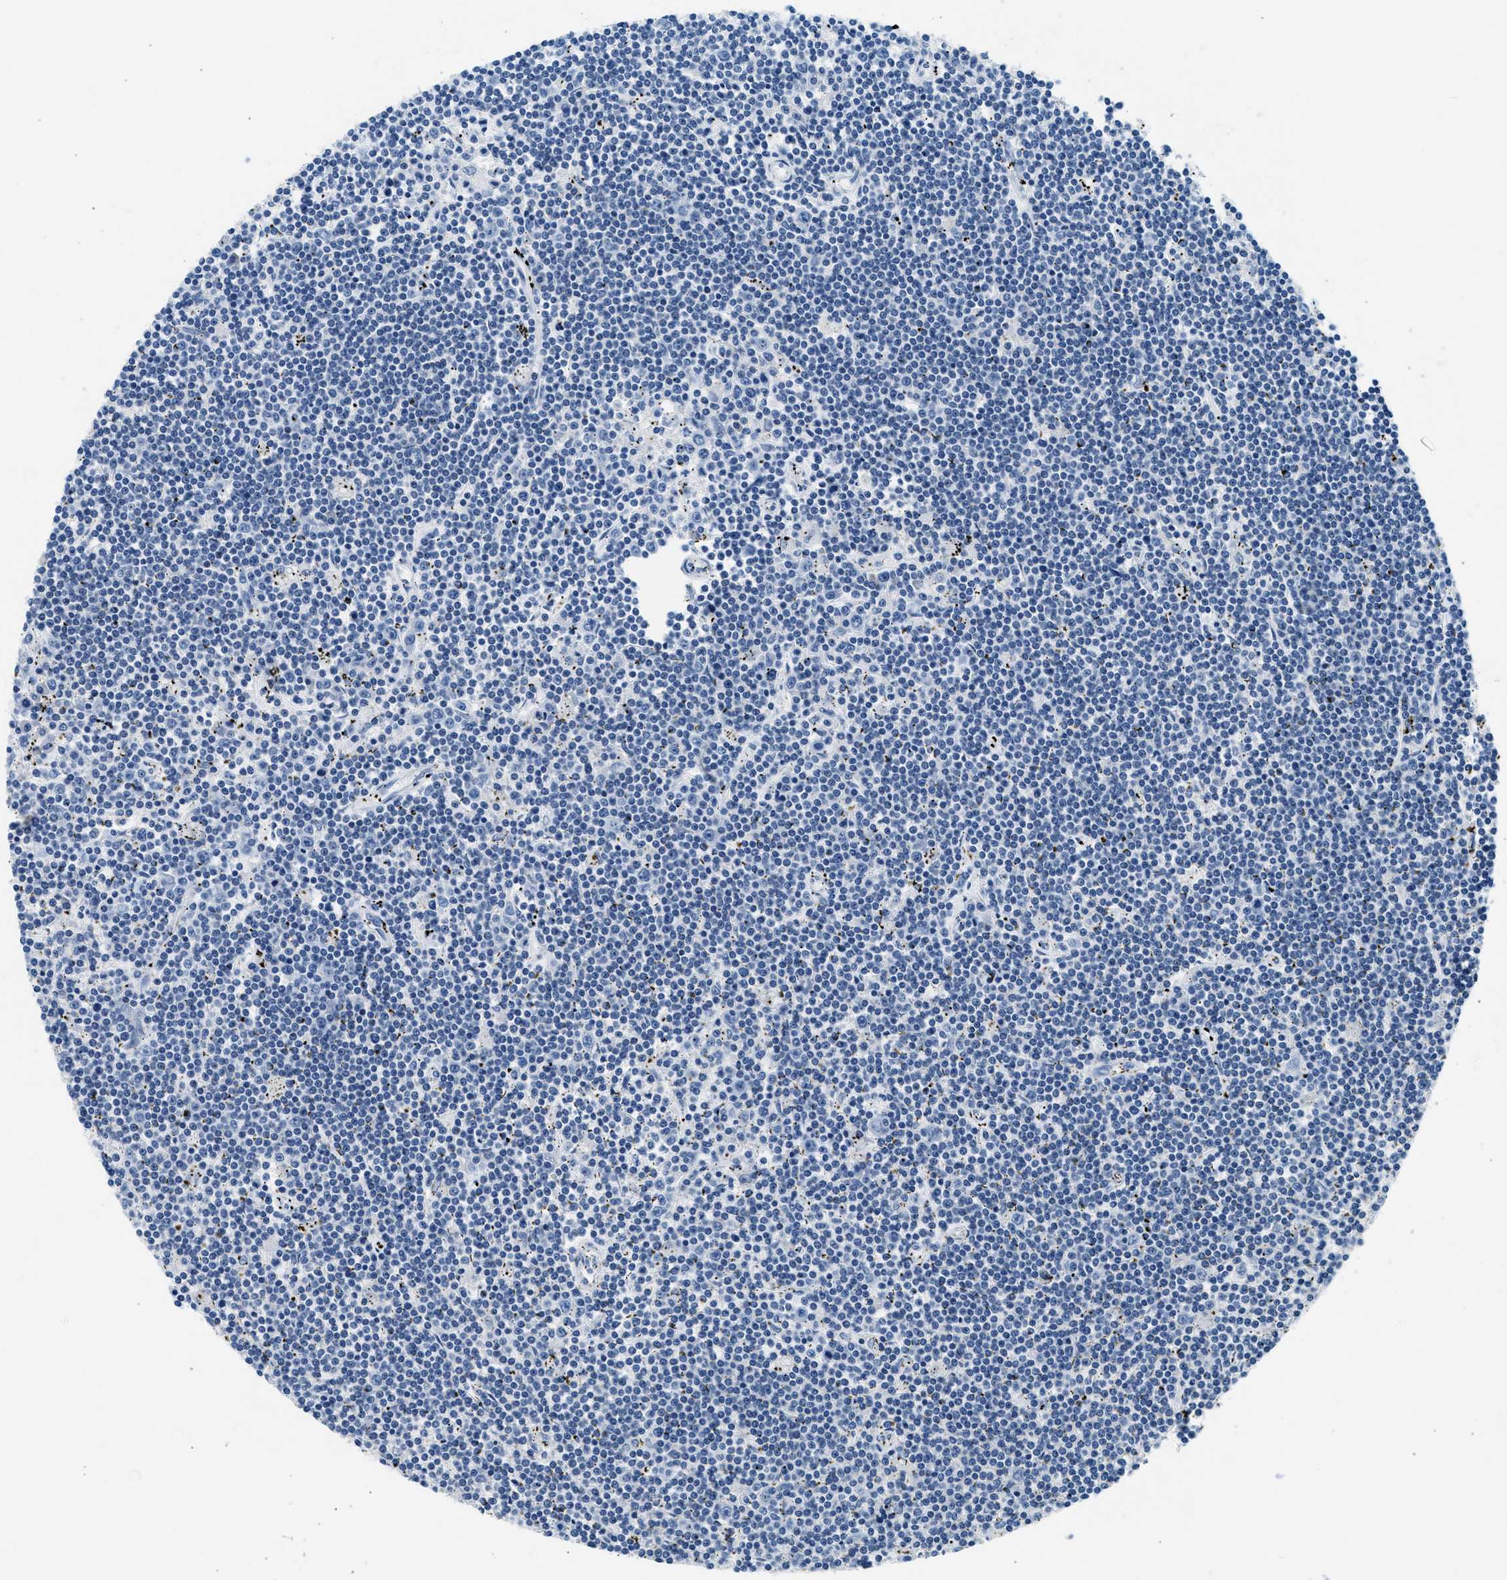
{"staining": {"intensity": "negative", "quantity": "none", "location": "none"}, "tissue": "lymphoma", "cell_type": "Tumor cells", "image_type": "cancer", "snomed": [{"axis": "morphology", "description": "Malignant lymphoma, non-Hodgkin's type, Low grade"}, {"axis": "topography", "description": "Spleen"}], "caption": "Tumor cells are negative for brown protein staining in low-grade malignant lymphoma, non-Hodgkin's type.", "gene": "CLDN18", "patient": {"sex": "male", "age": 76}}